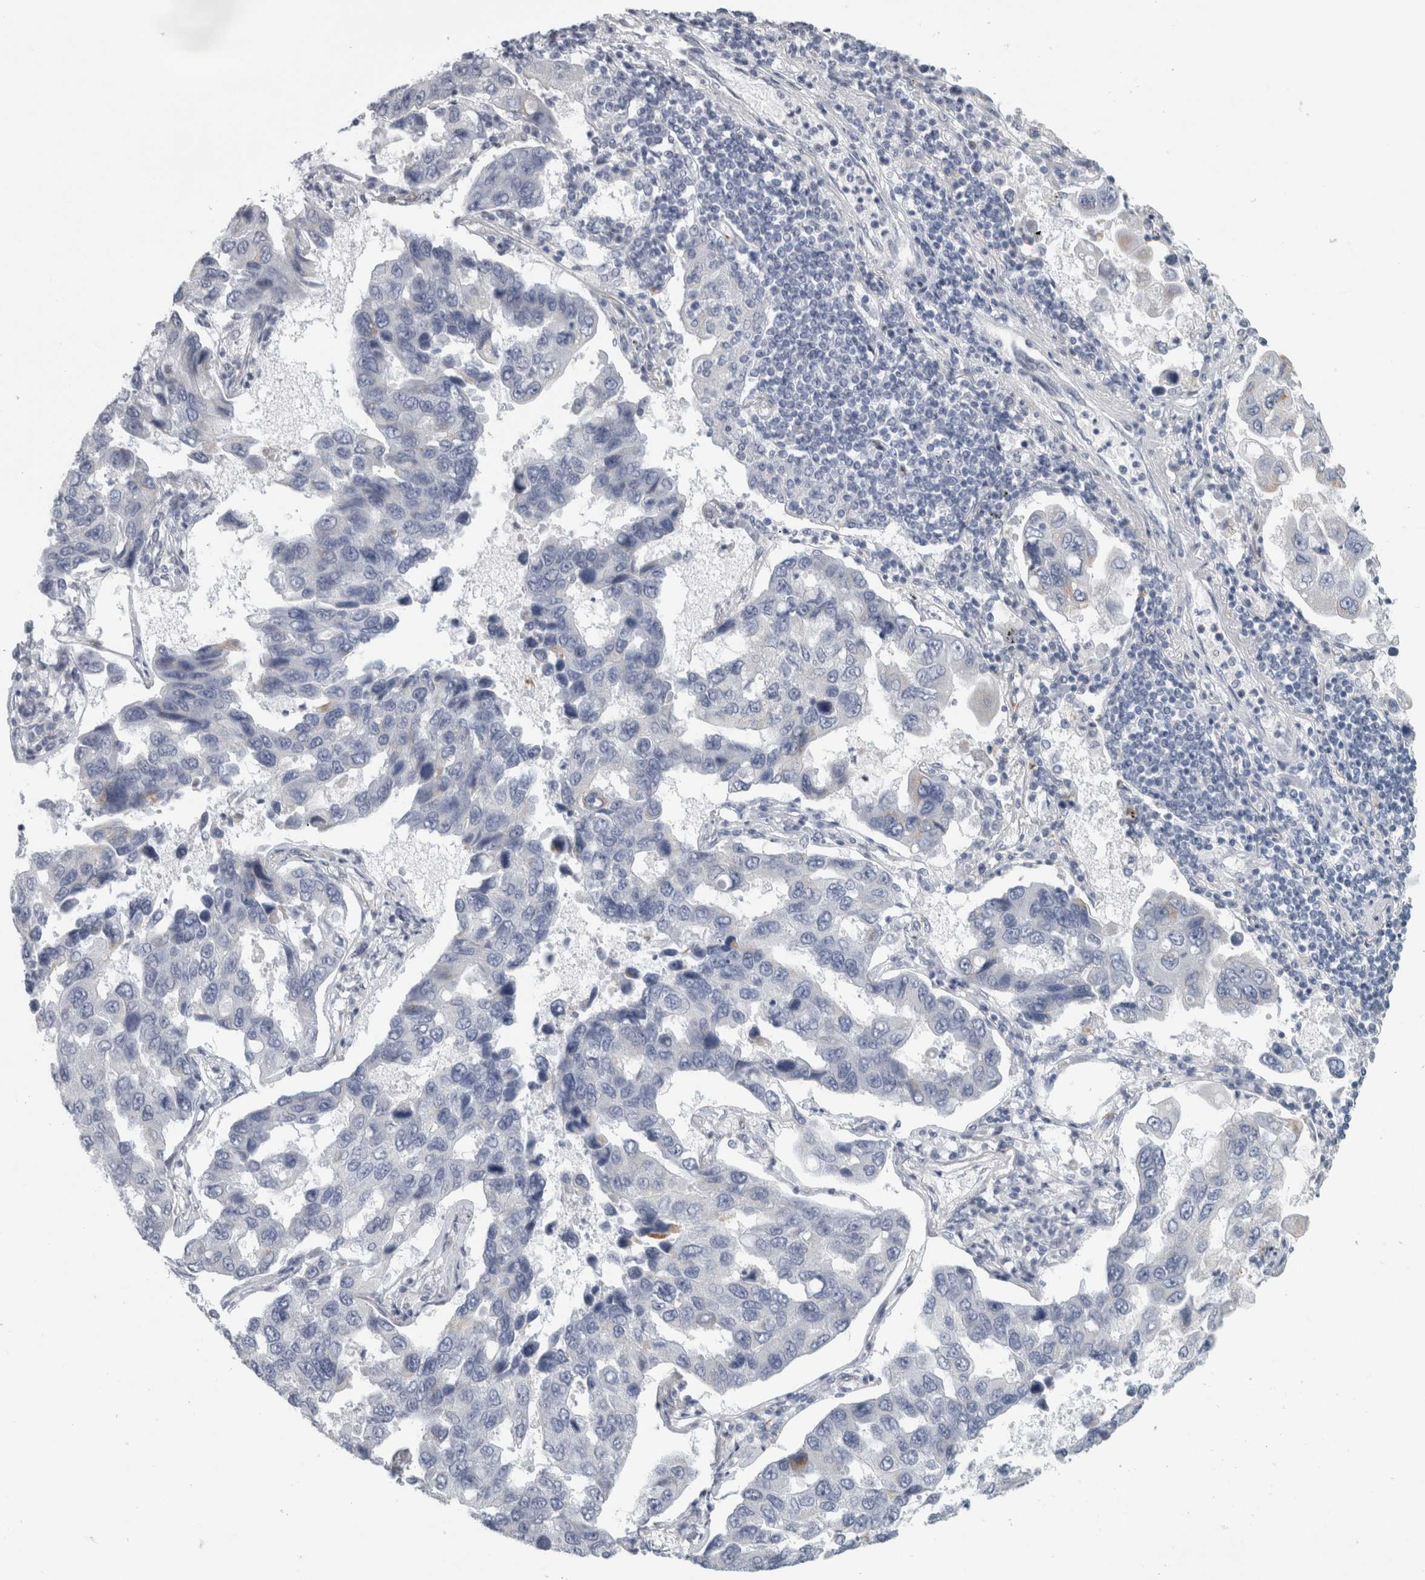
{"staining": {"intensity": "negative", "quantity": "none", "location": "none"}, "tissue": "lung cancer", "cell_type": "Tumor cells", "image_type": "cancer", "snomed": [{"axis": "morphology", "description": "Adenocarcinoma, NOS"}, {"axis": "topography", "description": "Lung"}], "caption": "Tumor cells are negative for brown protein staining in lung cancer.", "gene": "CPE", "patient": {"sex": "male", "age": 64}}